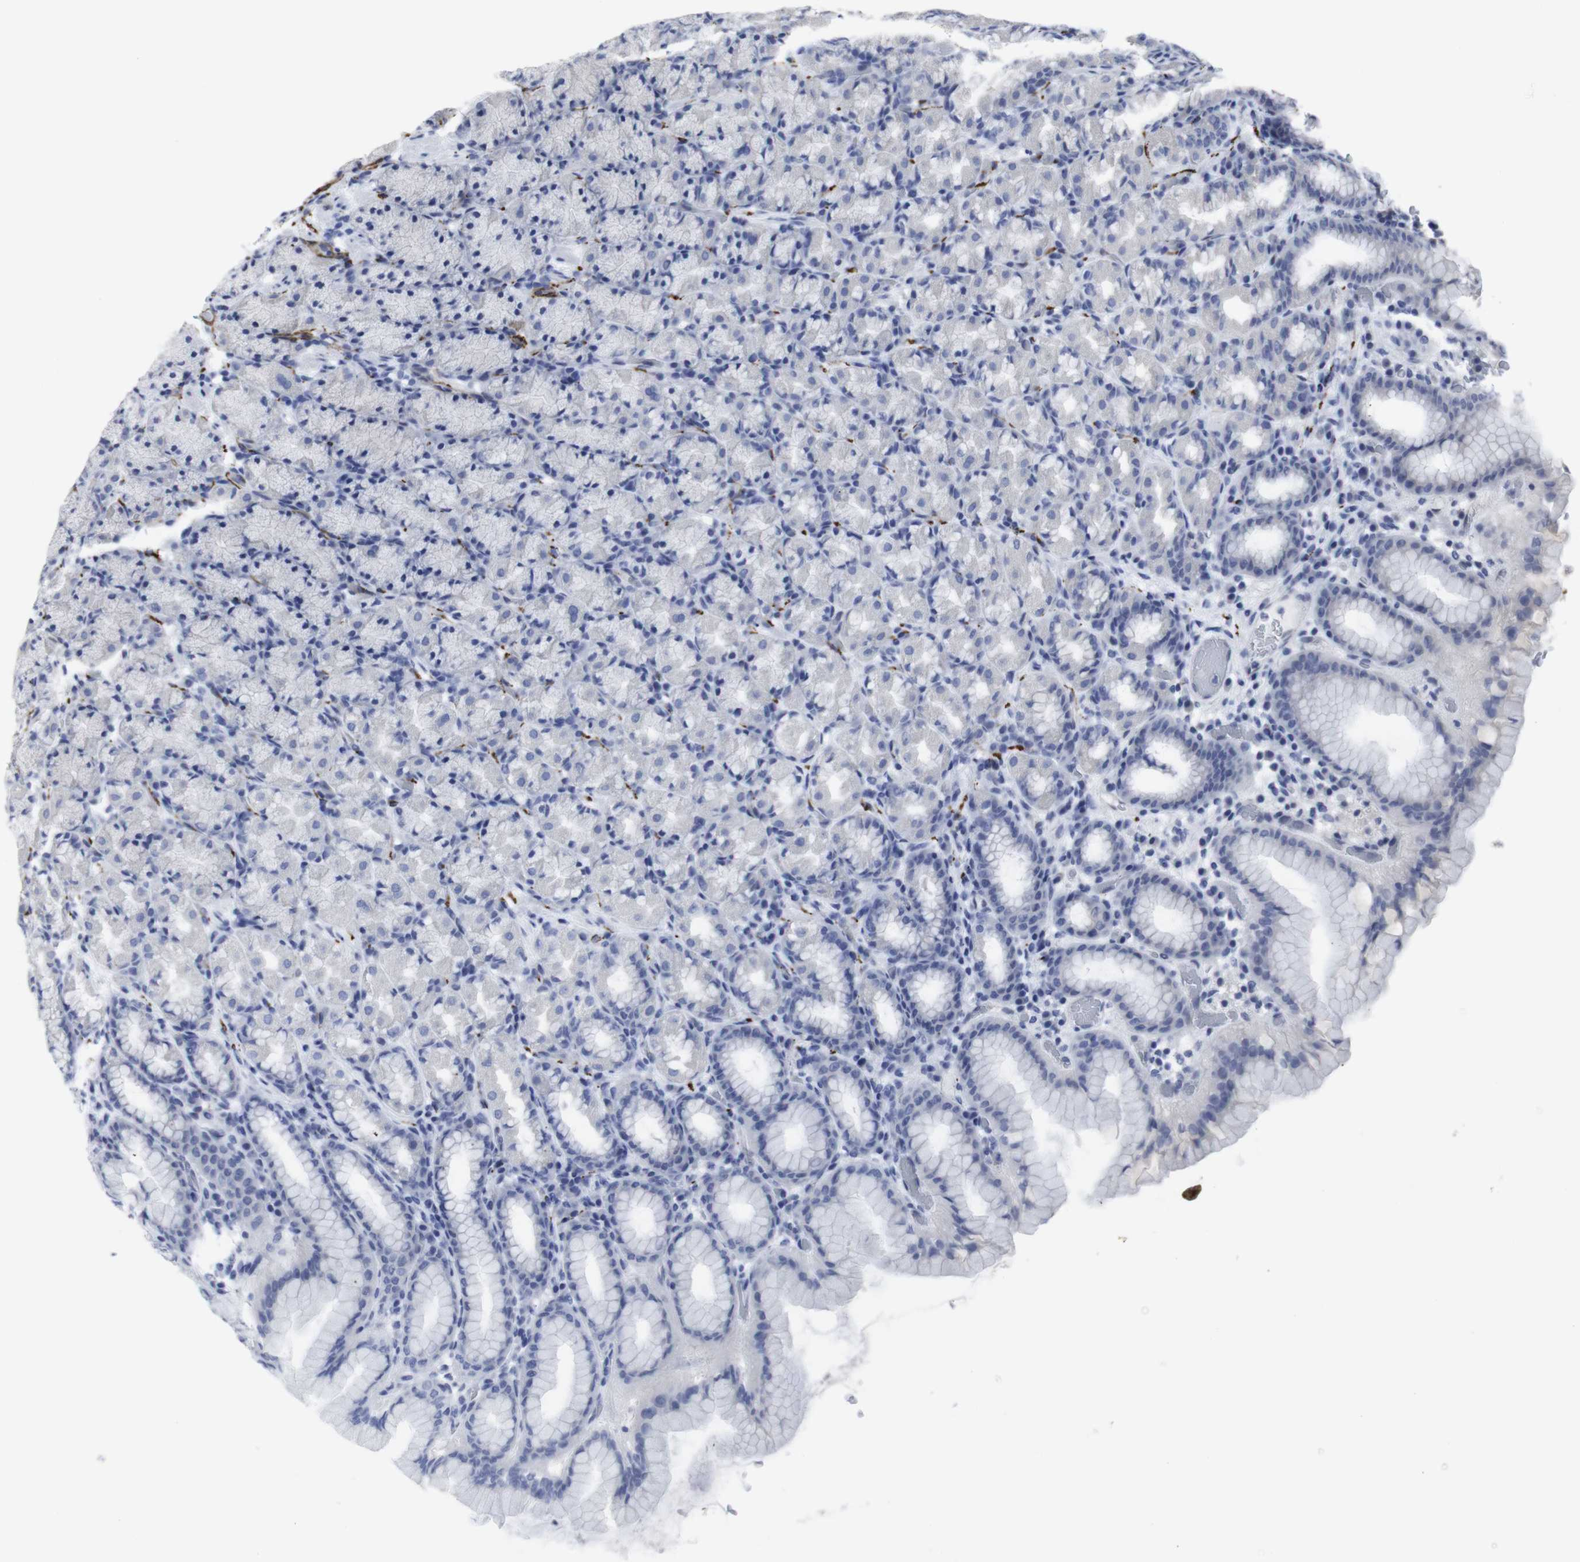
{"staining": {"intensity": "negative", "quantity": "none", "location": "none"}, "tissue": "stomach", "cell_type": "Glandular cells", "image_type": "normal", "snomed": [{"axis": "morphology", "description": "Normal tissue, NOS"}, {"axis": "topography", "description": "Stomach, upper"}], "caption": "Unremarkable stomach was stained to show a protein in brown. There is no significant positivity in glandular cells. Brightfield microscopy of IHC stained with DAB (3,3'-diaminobenzidine) (brown) and hematoxylin (blue), captured at high magnification.", "gene": "SNCG", "patient": {"sex": "male", "age": 68}}